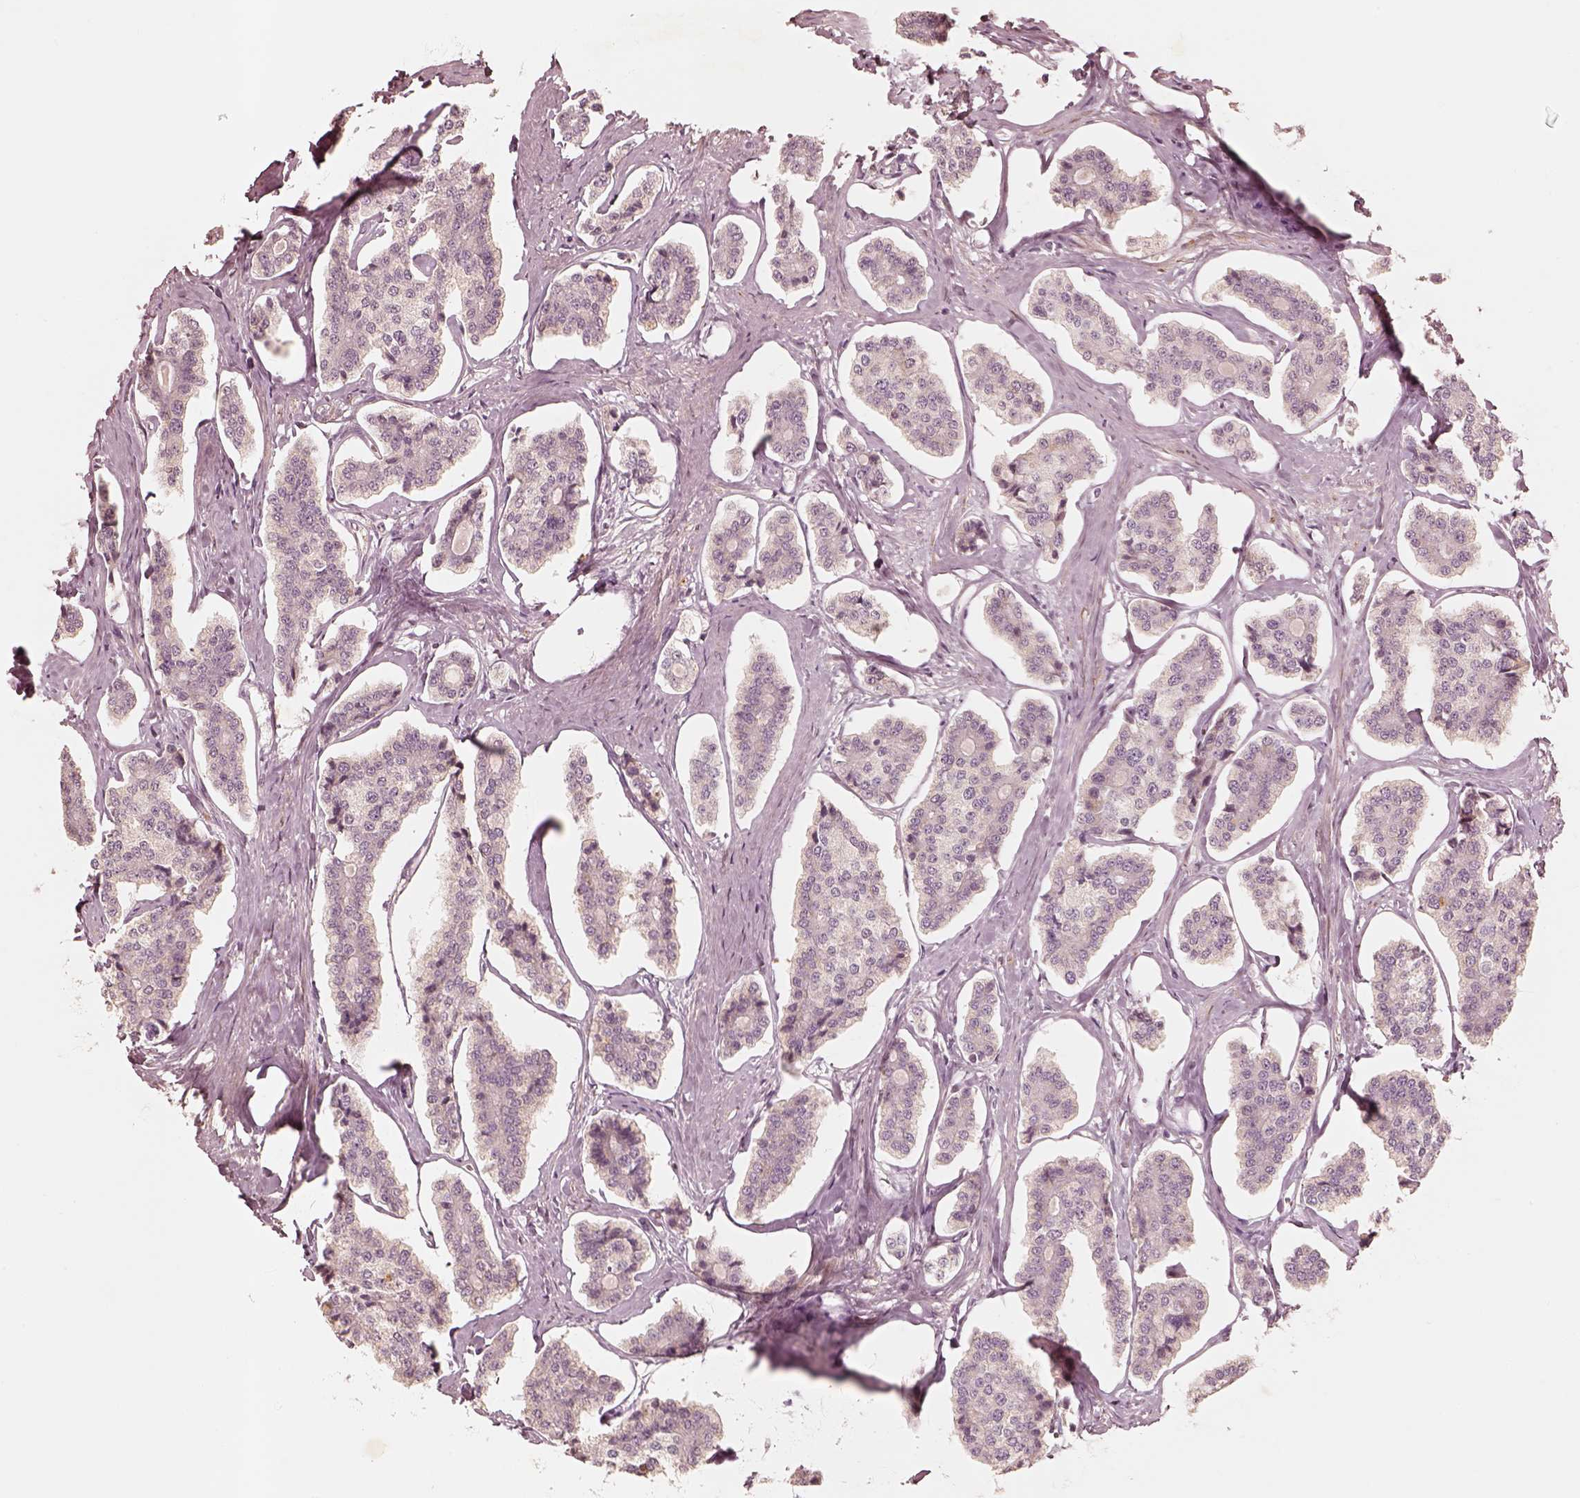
{"staining": {"intensity": "negative", "quantity": "none", "location": "none"}, "tissue": "carcinoid", "cell_type": "Tumor cells", "image_type": "cancer", "snomed": [{"axis": "morphology", "description": "Carcinoid, malignant, NOS"}, {"axis": "topography", "description": "Small intestine"}], "caption": "An image of human malignant carcinoid is negative for staining in tumor cells. The staining is performed using DAB (3,3'-diaminobenzidine) brown chromogen with nuclei counter-stained in using hematoxylin.", "gene": "WLS", "patient": {"sex": "female", "age": 65}}